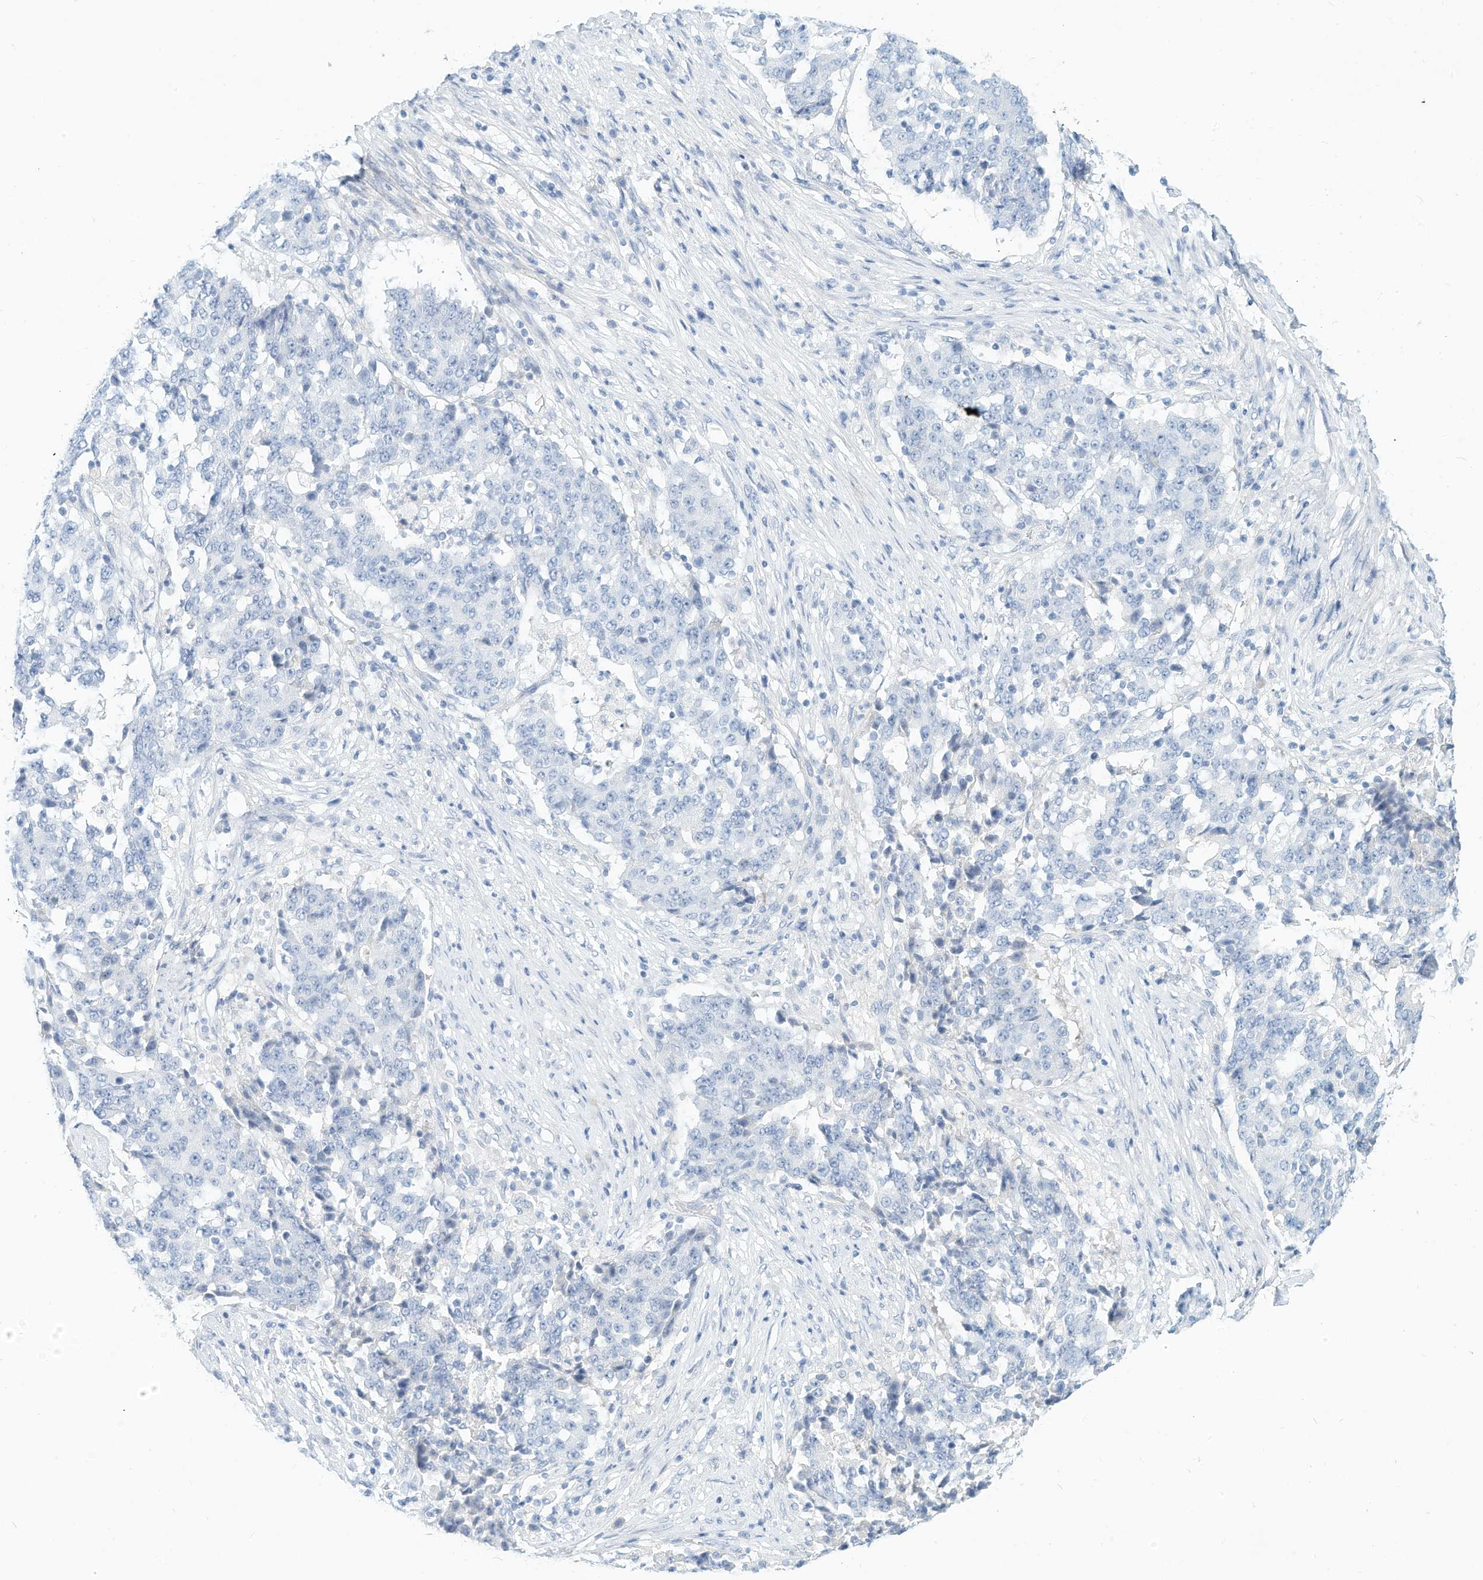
{"staining": {"intensity": "negative", "quantity": "none", "location": "none"}, "tissue": "stomach cancer", "cell_type": "Tumor cells", "image_type": "cancer", "snomed": [{"axis": "morphology", "description": "Adenocarcinoma, NOS"}, {"axis": "topography", "description": "Stomach"}], "caption": "Photomicrograph shows no significant protein expression in tumor cells of stomach adenocarcinoma. Brightfield microscopy of immunohistochemistry (IHC) stained with DAB (3,3'-diaminobenzidine) (brown) and hematoxylin (blue), captured at high magnification.", "gene": "SPOCD1", "patient": {"sex": "male", "age": 59}}